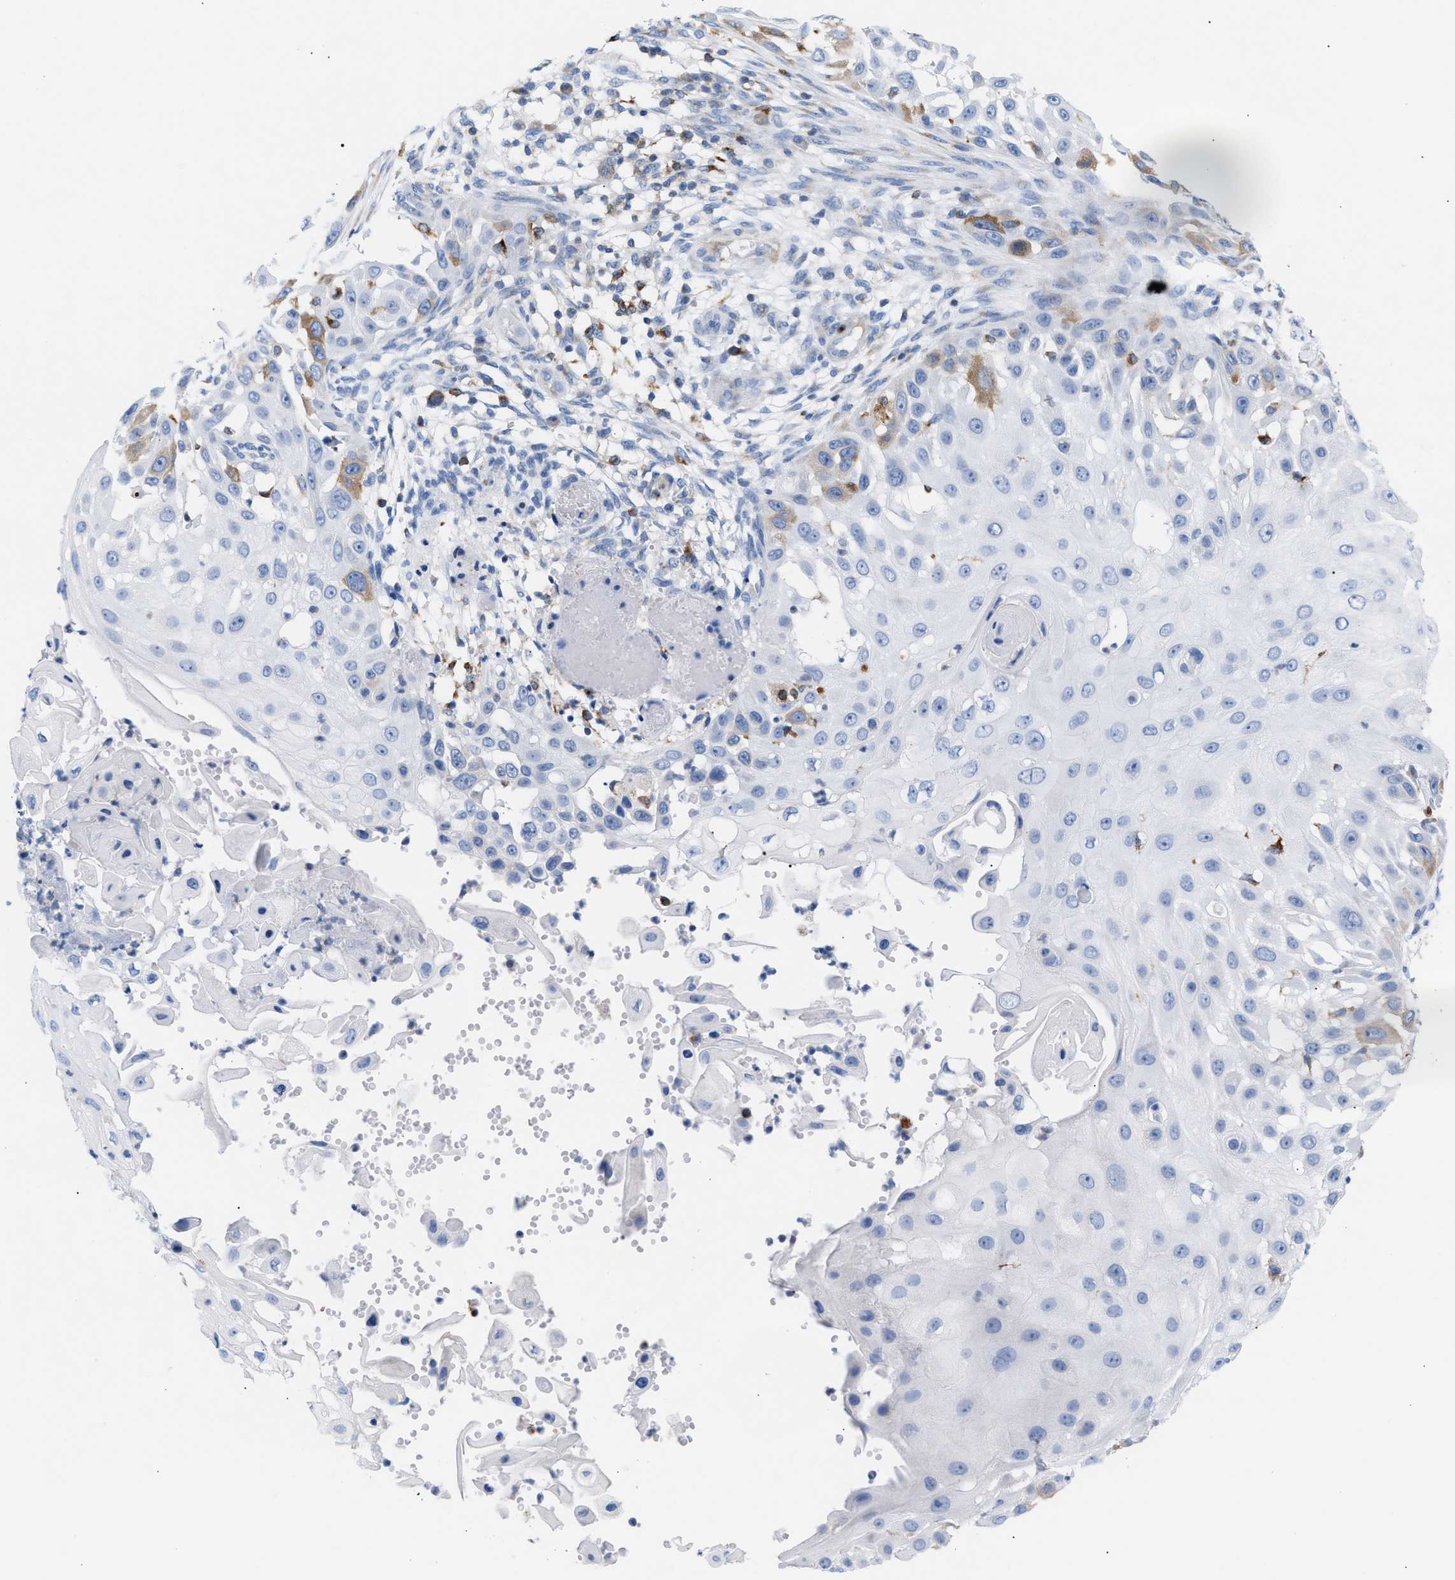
{"staining": {"intensity": "moderate", "quantity": "<25%", "location": "cytoplasmic/membranous"}, "tissue": "skin cancer", "cell_type": "Tumor cells", "image_type": "cancer", "snomed": [{"axis": "morphology", "description": "Squamous cell carcinoma, NOS"}, {"axis": "topography", "description": "Skin"}], "caption": "An immunohistochemistry (IHC) histopathology image of tumor tissue is shown. Protein staining in brown highlights moderate cytoplasmic/membranous positivity in skin cancer (squamous cell carcinoma) within tumor cells.", "gene": "TACC3", "patient": {"sex": "female", "age": 44}}